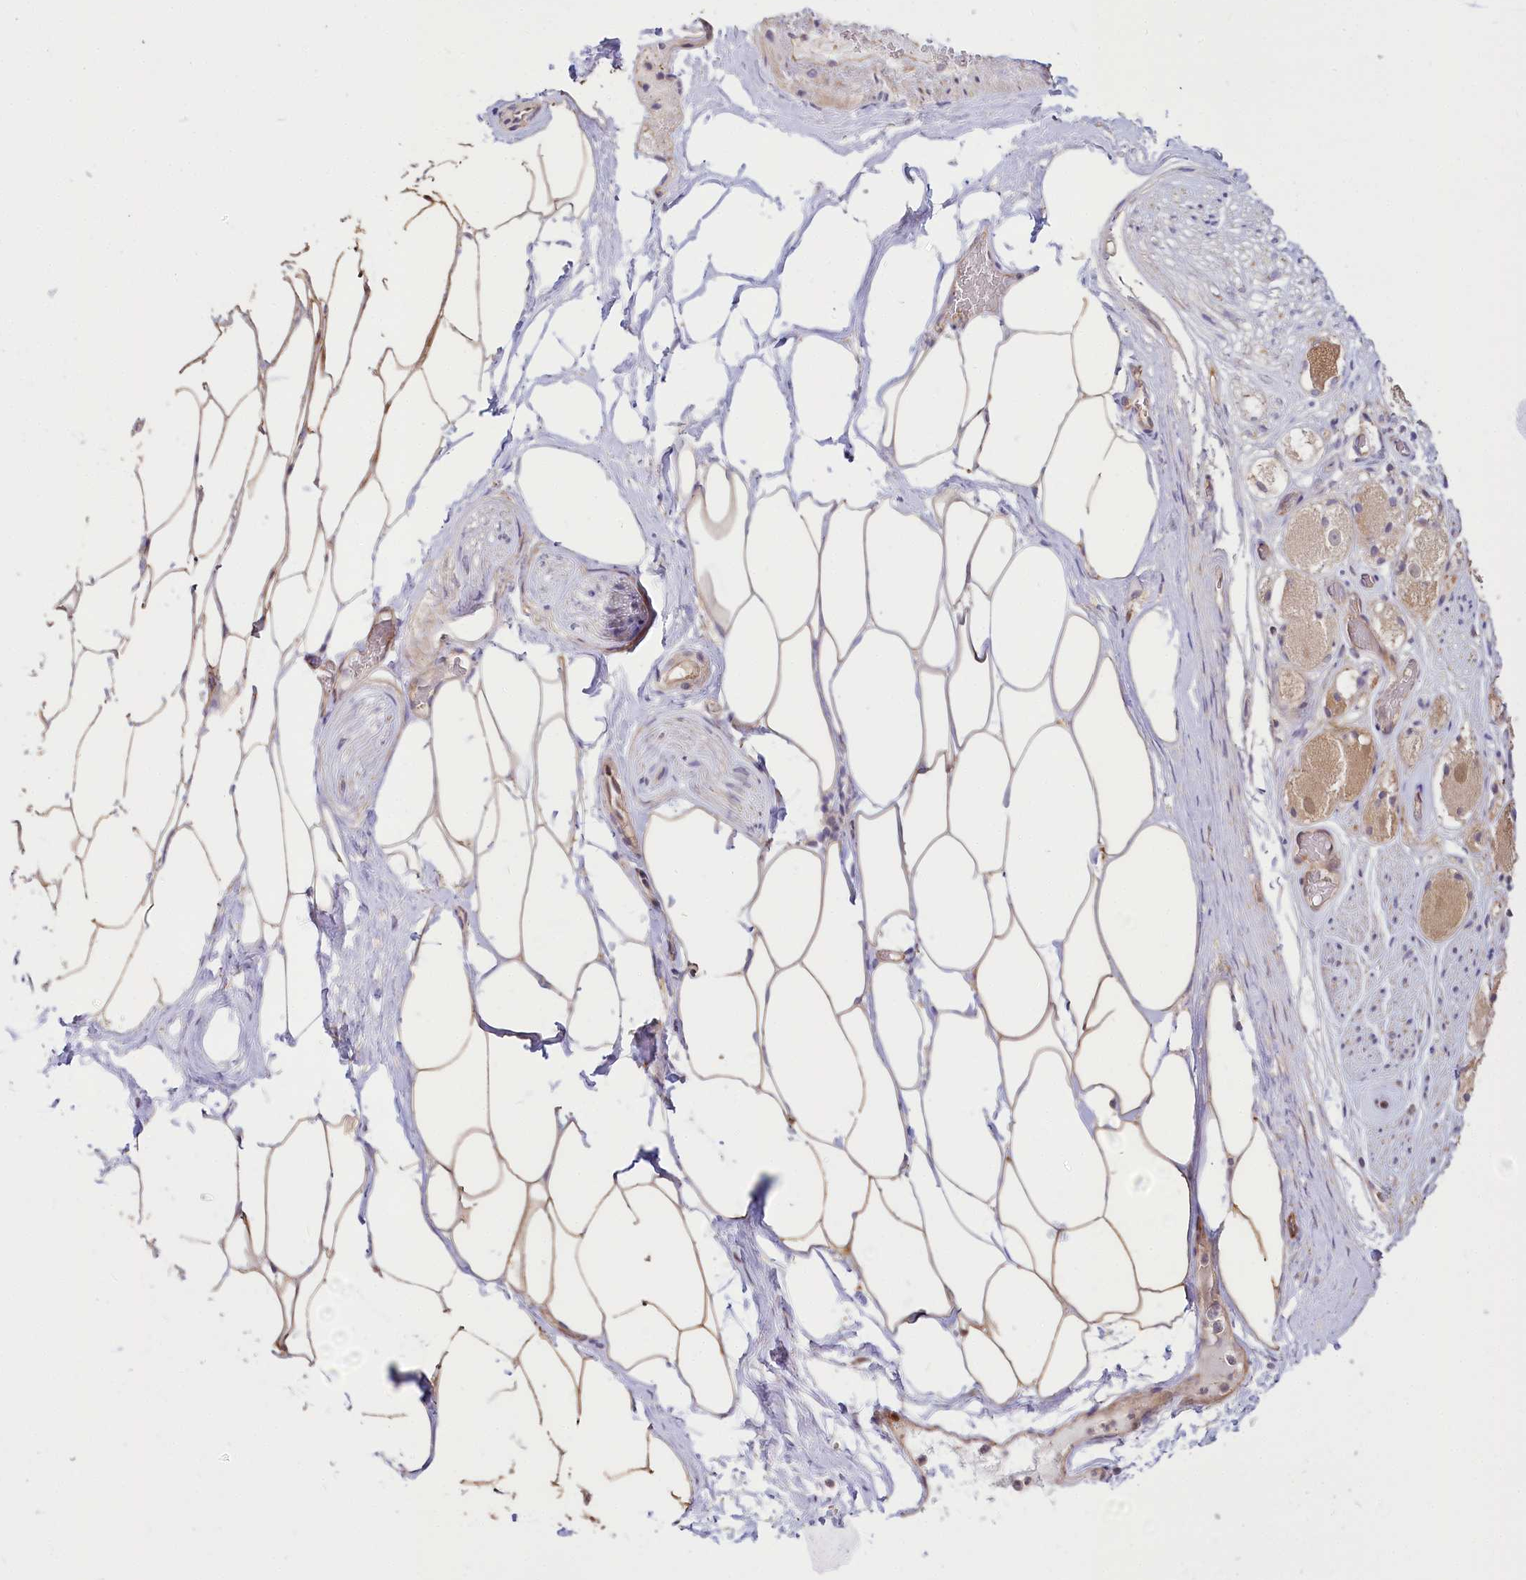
{"staining": {"intensity": "moderate", "quantity": ">75%", "location": "cytoplasmic/membranous,nuclear"}, "tissue": "adipose tissue", "cell_type": "Adipocytes", "image_type": "normal", "snomed": [{"axis": "morphology", "description": "Normal tissue, NOS"}, {"axis": "morphology", "description": "Adenocarcinoma, Low grade"}, {"axis": "topography", "description": "Prostate"}, {"axis": "topography", "description": "Peripheral nerve tissue"}], "caption": "High-magnification brightfield microscopy of normal adipose tissue stained with DAB (3,3'-diaminobenzidine) (brown) and counterstained with hematoxylin (blue). adipocytes exhibit moderate cytoplasmic/membranous,nuclear staining is identified in about>75% of cells.", "gene": "CEP70", "patient": {"sex": "male", "age": 63}}